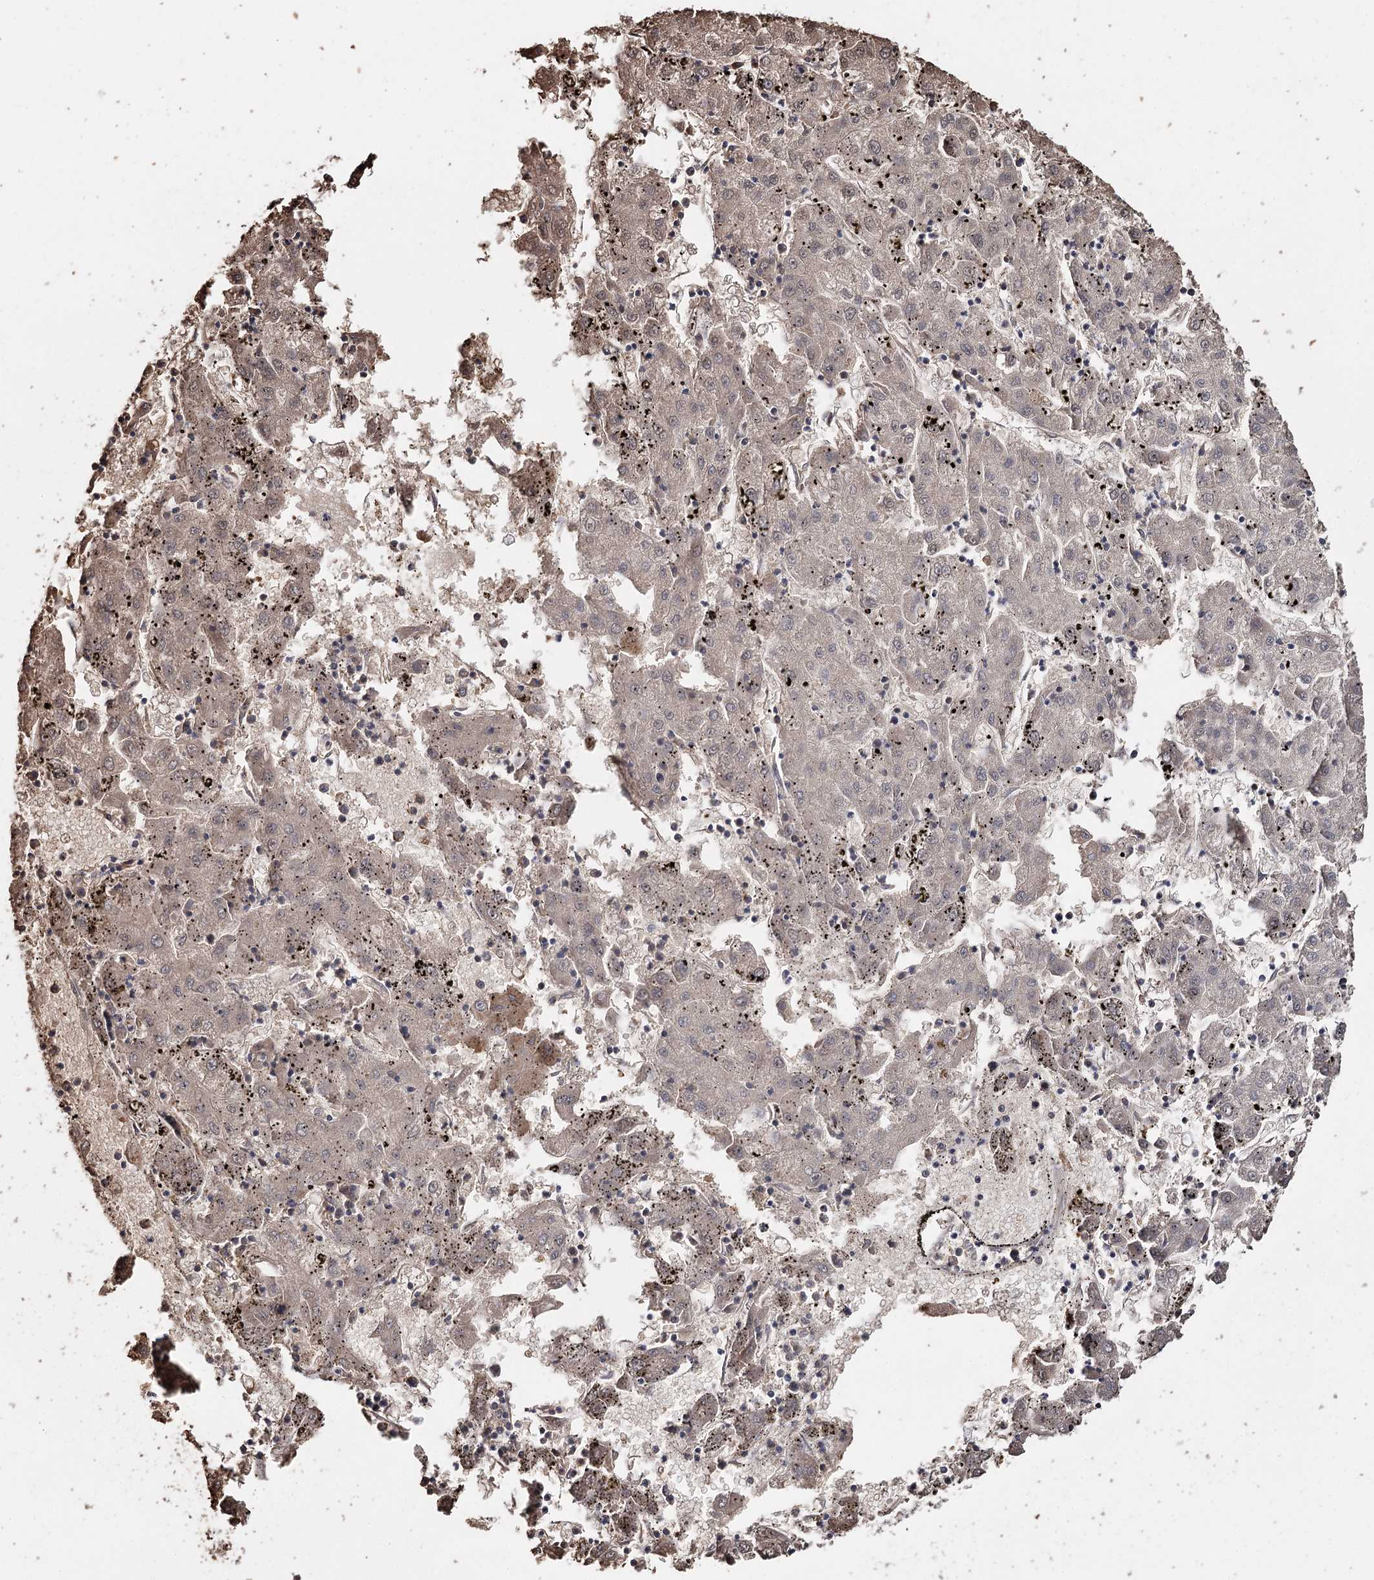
{"staining": {"intensity": "weak", "quantity": "<25%", "location": "cytoplasmic/membranous"}, "tissue": "liver cancer", "cell_type": "Tumor cells", "image_type": "cancer", "snomed": [{"axis": "morphology", "description": "Carcinoma, Hepatocellular, NOS"}, {"axis": "topography", "description": "Liver"}], "caption": "DAB (3,3'-diaminobenzidine) immunohistochemical staining of liver hepatocellular carcinoma shows no significant expression in tumor cells.", "gene": "SYVN1", "patient": {"sex": "male", "age": 72}}